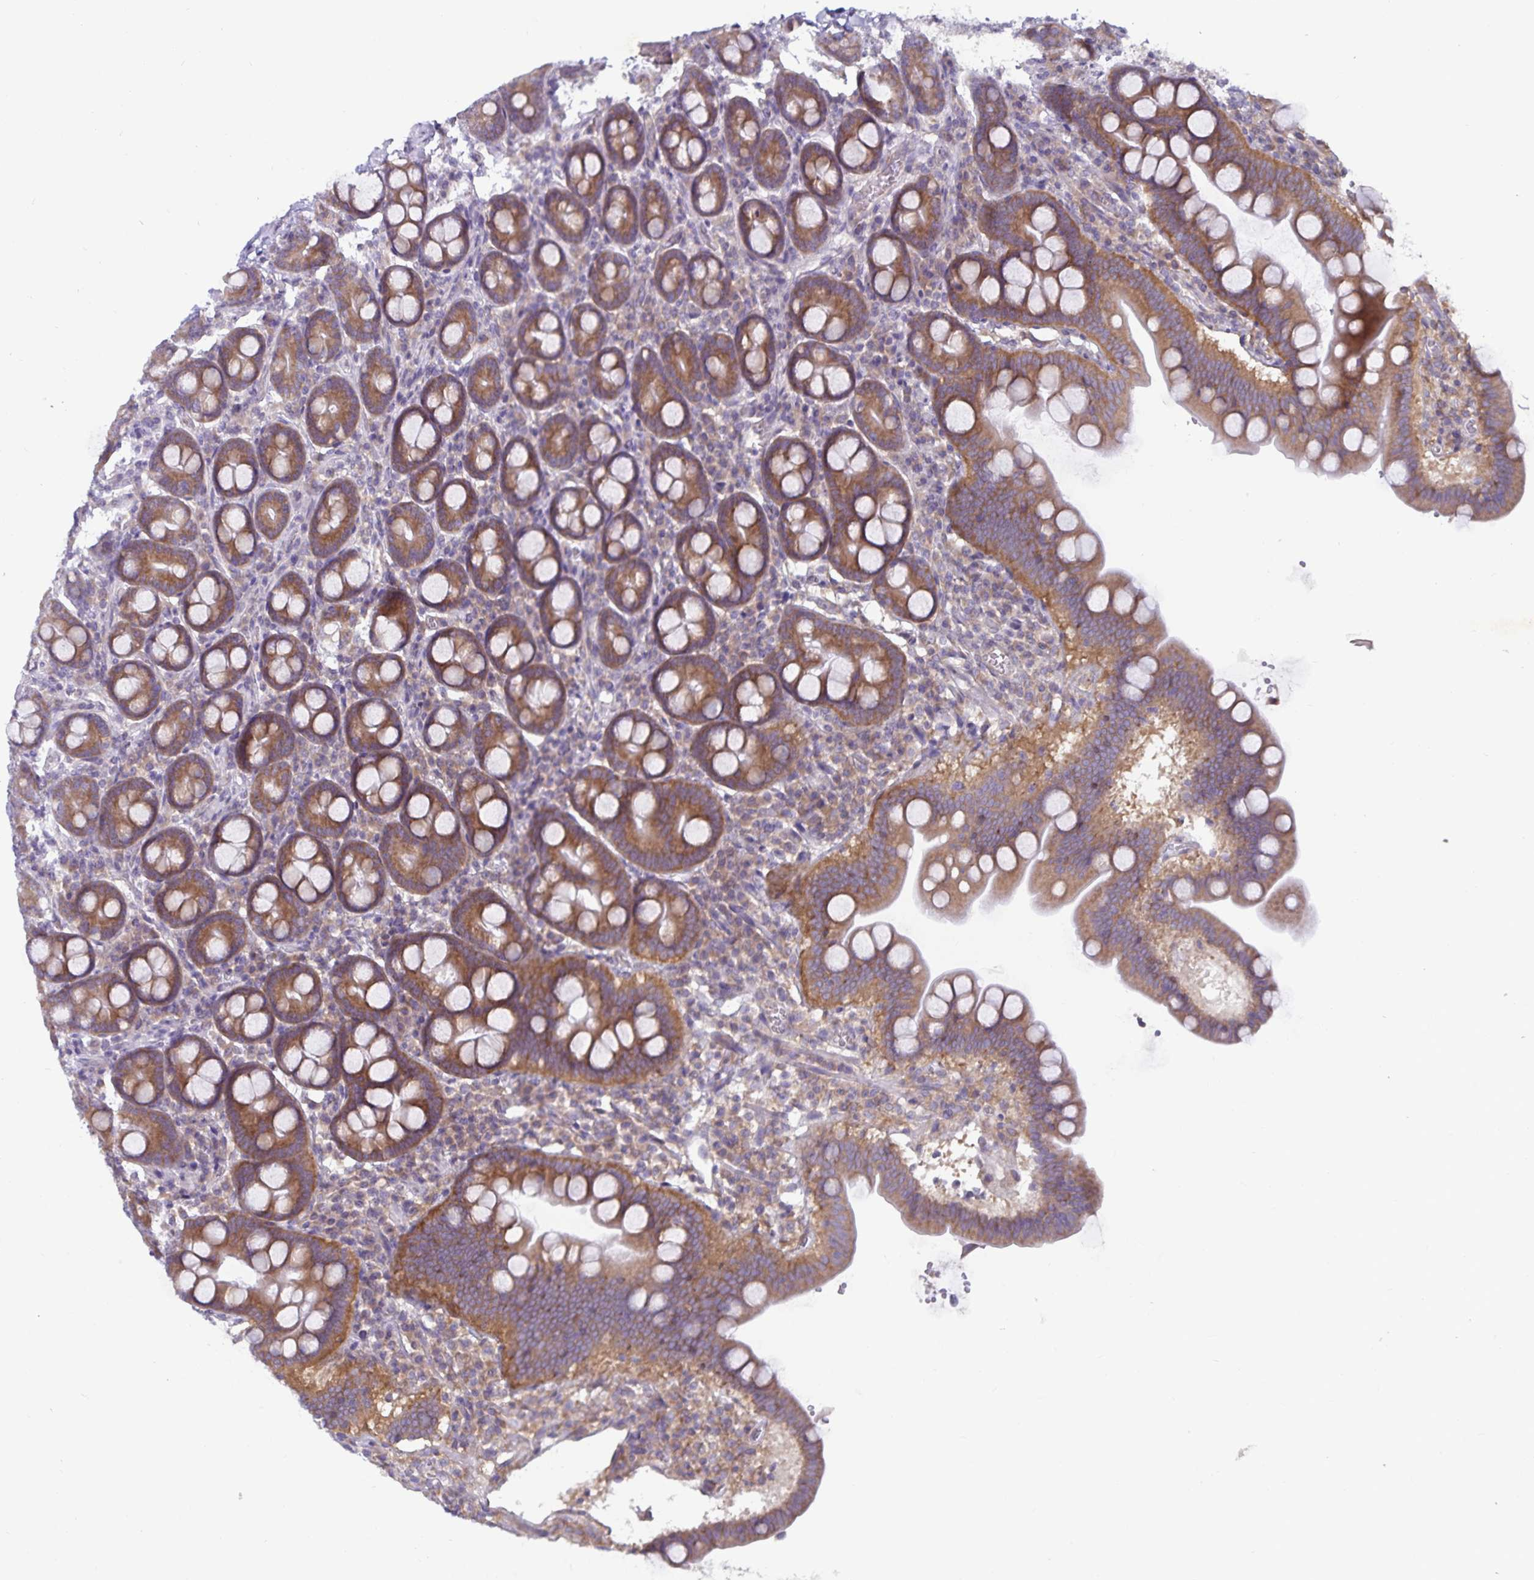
{"staining": {"intensity": "moderate", "quantity": ">75%", "location": "cytoplasmic/membranous"}, "tissue": "duodenum", "cell_type": "Glandular cells", "image_type": "normal", "snomed": [{"axis": "morphology", "description": "Normal tissue, NOS"}, {"axis": "topography", "description": "Pancreas"}, {"axis": "topography", "description": "Duodenum"}], "caption": "Glandular cells reveal medium levels of moderate cytoplasmic/membranous positivity in about >75% of cells in benign human duodenum. (IHC, brightfield microscopy, high magnification).", "gene": "FAM120A", "patient": {"sex": "male", "age": 59}}